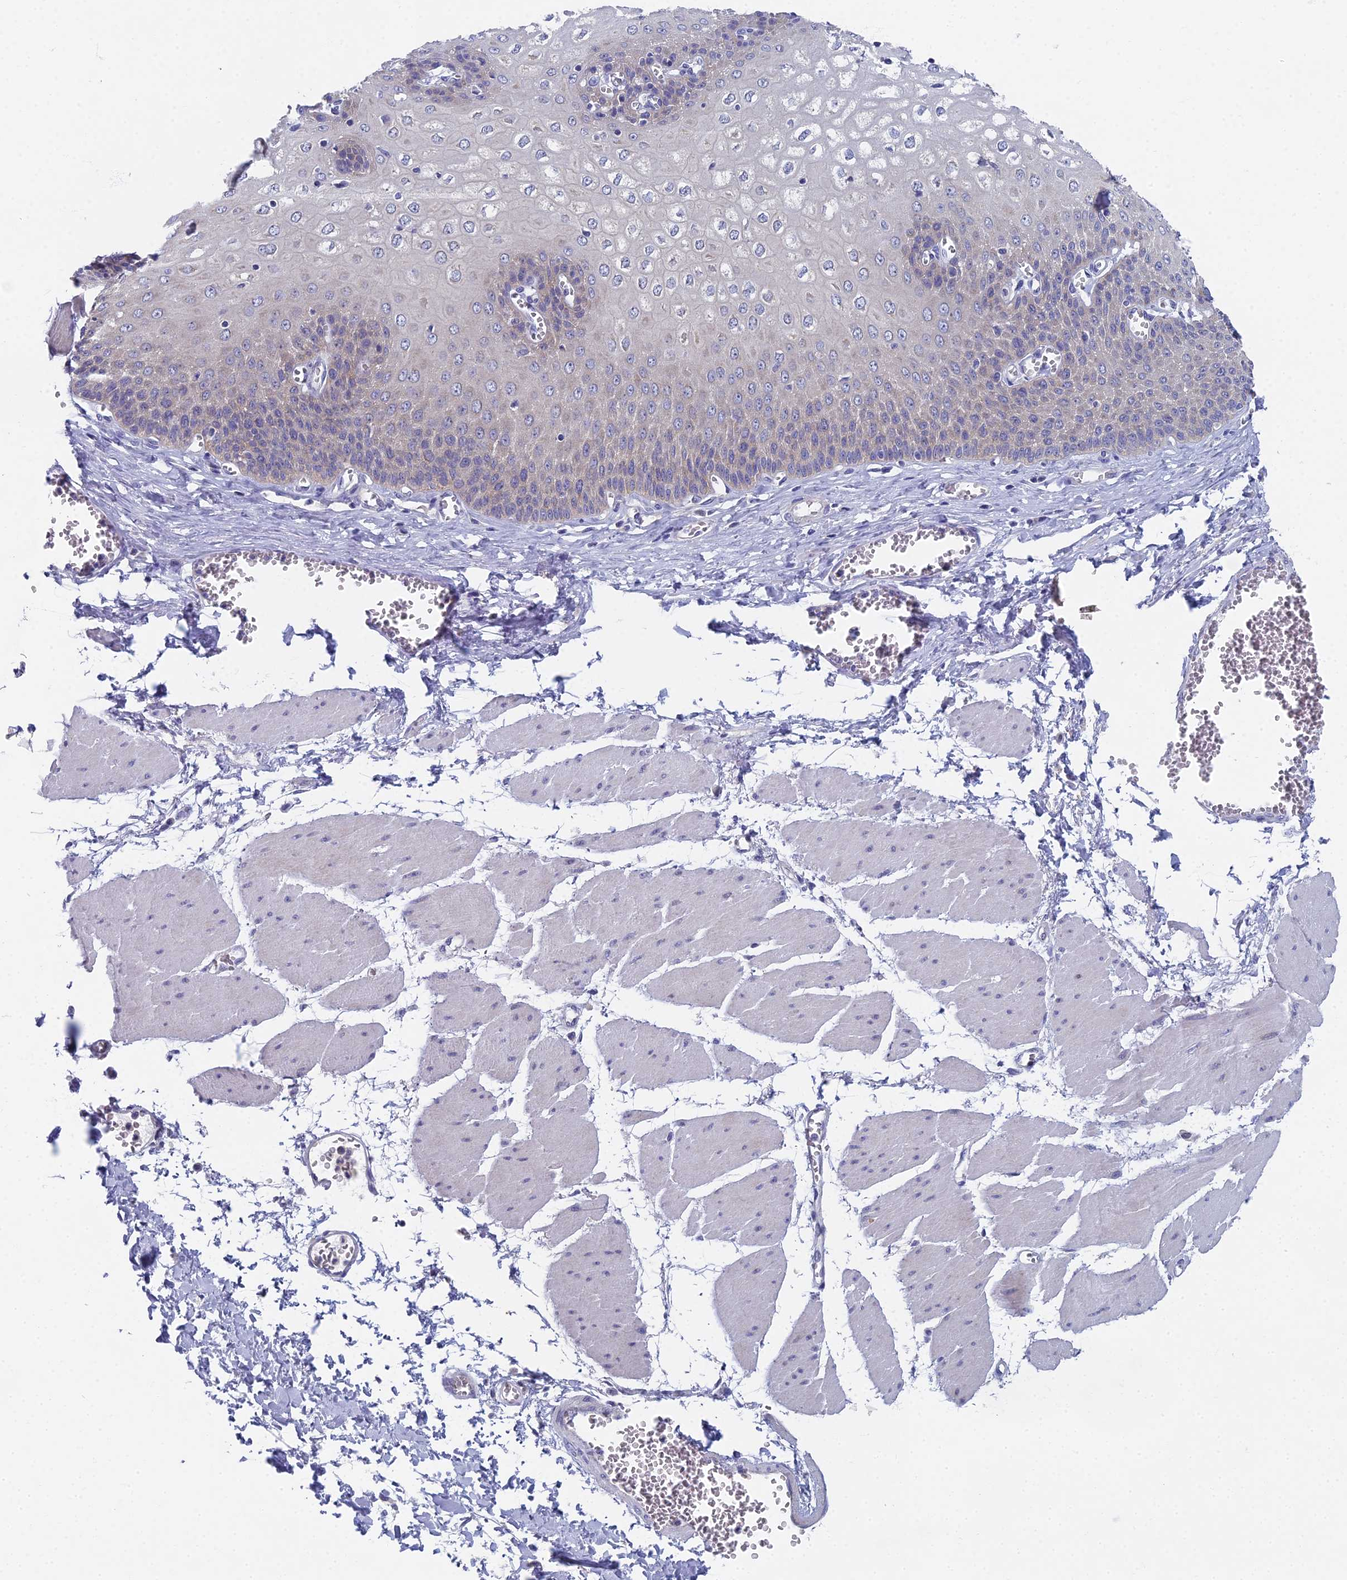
{"staining": {"intensity": "weak", "quantity": "<25%", "location": "cytoplasmic/membranous"}, "tissue": "esophagus", "cell_type": "Squamous epithelial cells", "image_type": "normal", "snomed": [{"axis": "morphology", "description": "Normal tissue, NOS"}, {"axis": "topography", "description": "Esophagus"}], "caption": "Immunohistochemical staining of unremarkable human esophagus displays no significant expression in squamous epithelial cells.", "gene": "SPIN4", "patient": {"sex": "male", "age": 60}}